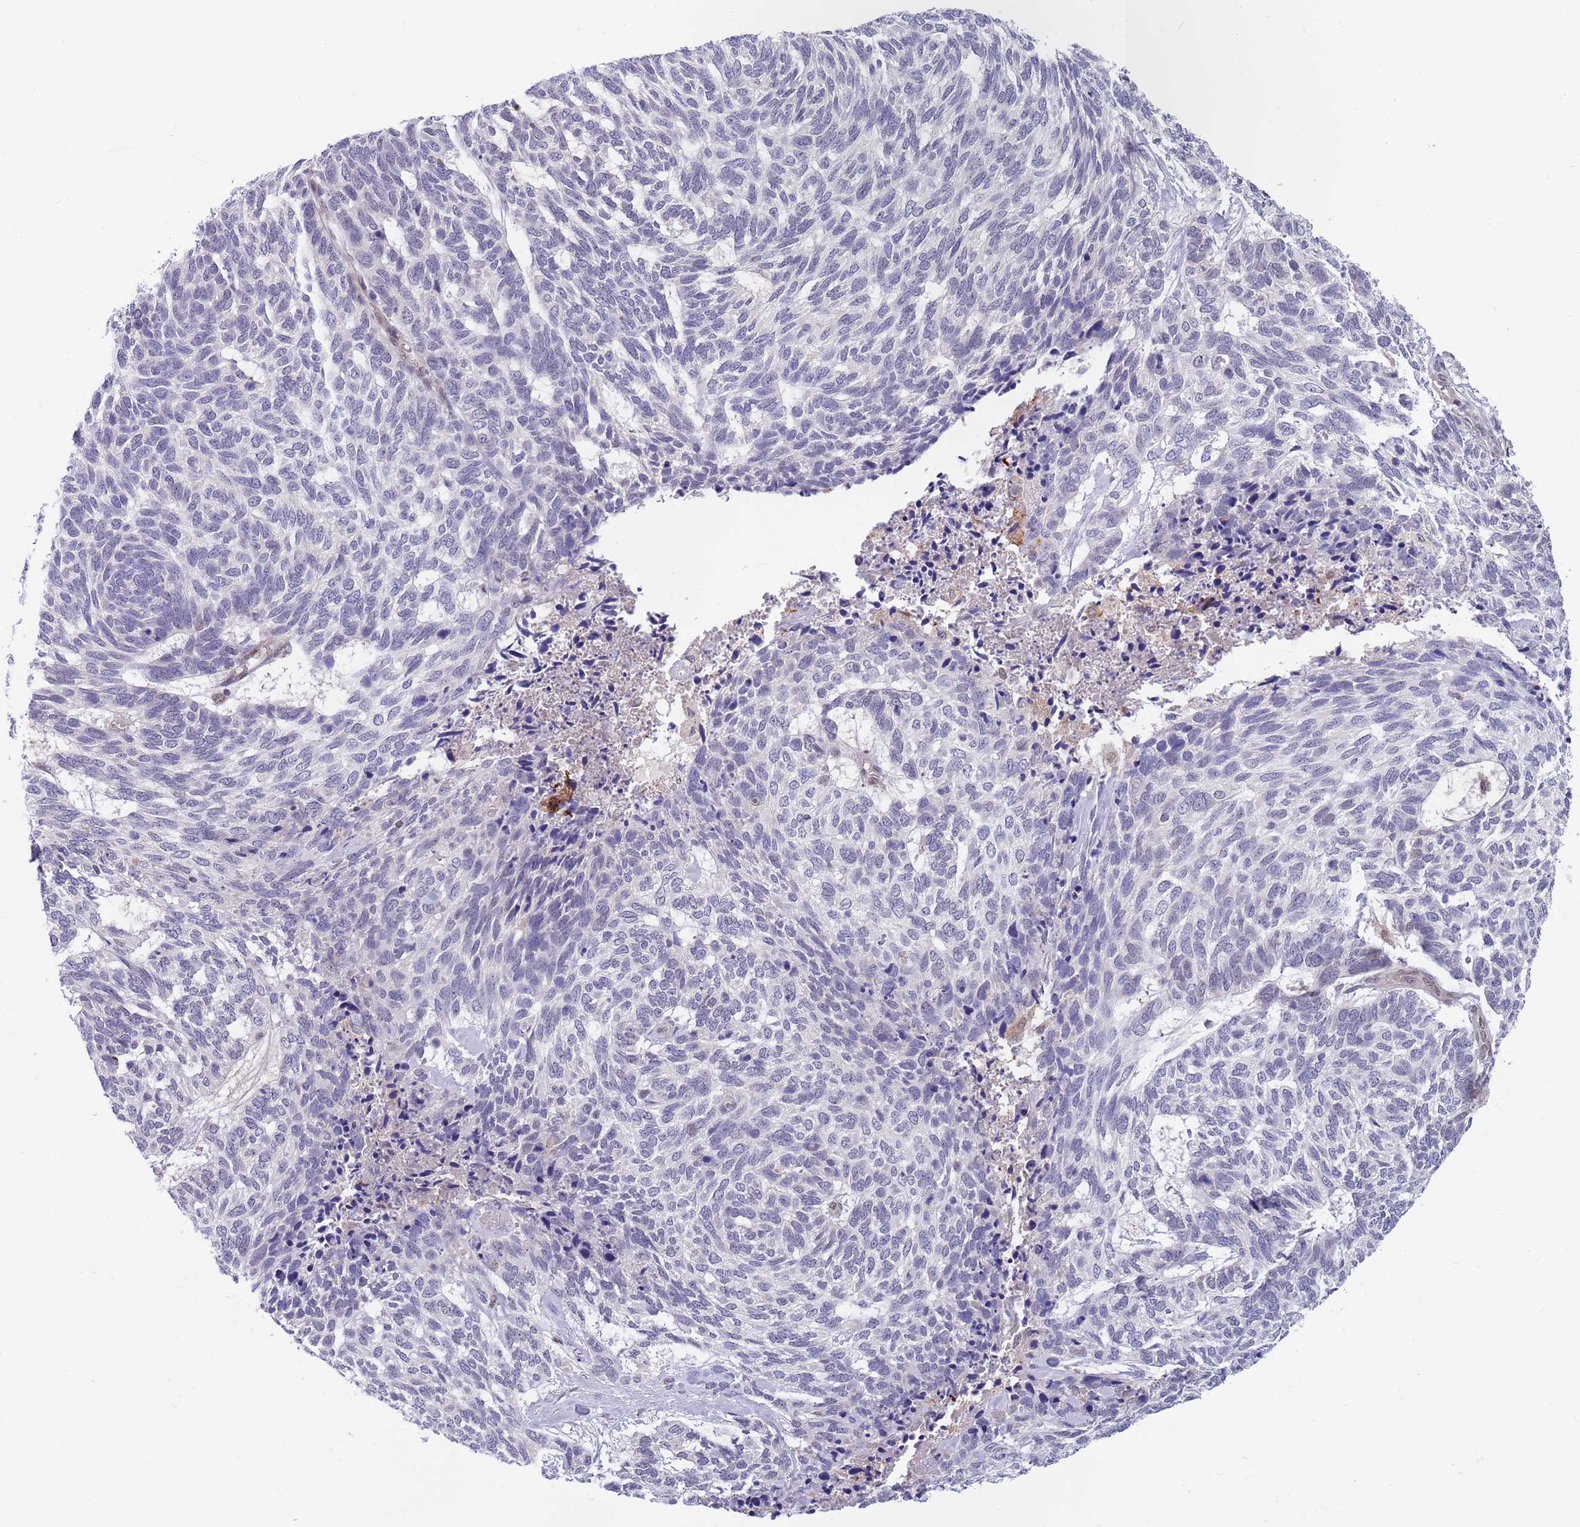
{"staining": {"intensity": "negative", "quantity": "none", "location": "none"}, "tissue": "skin cancer", "cell_type": "Tumor cells", "image_type": "cancer", "snomed": [{"axis": "morphology", "description": "Basal cell carcinoma"}, {"axis": "topography", "description": "Skin"}], "caption": "Skin basal cell carcinoma stained for a protein using immunohistochemistry (IHC) exhibits no positivity tumor cells.", "gene": "NLRP6", "patient": {"sex": "female", "age": 65}}